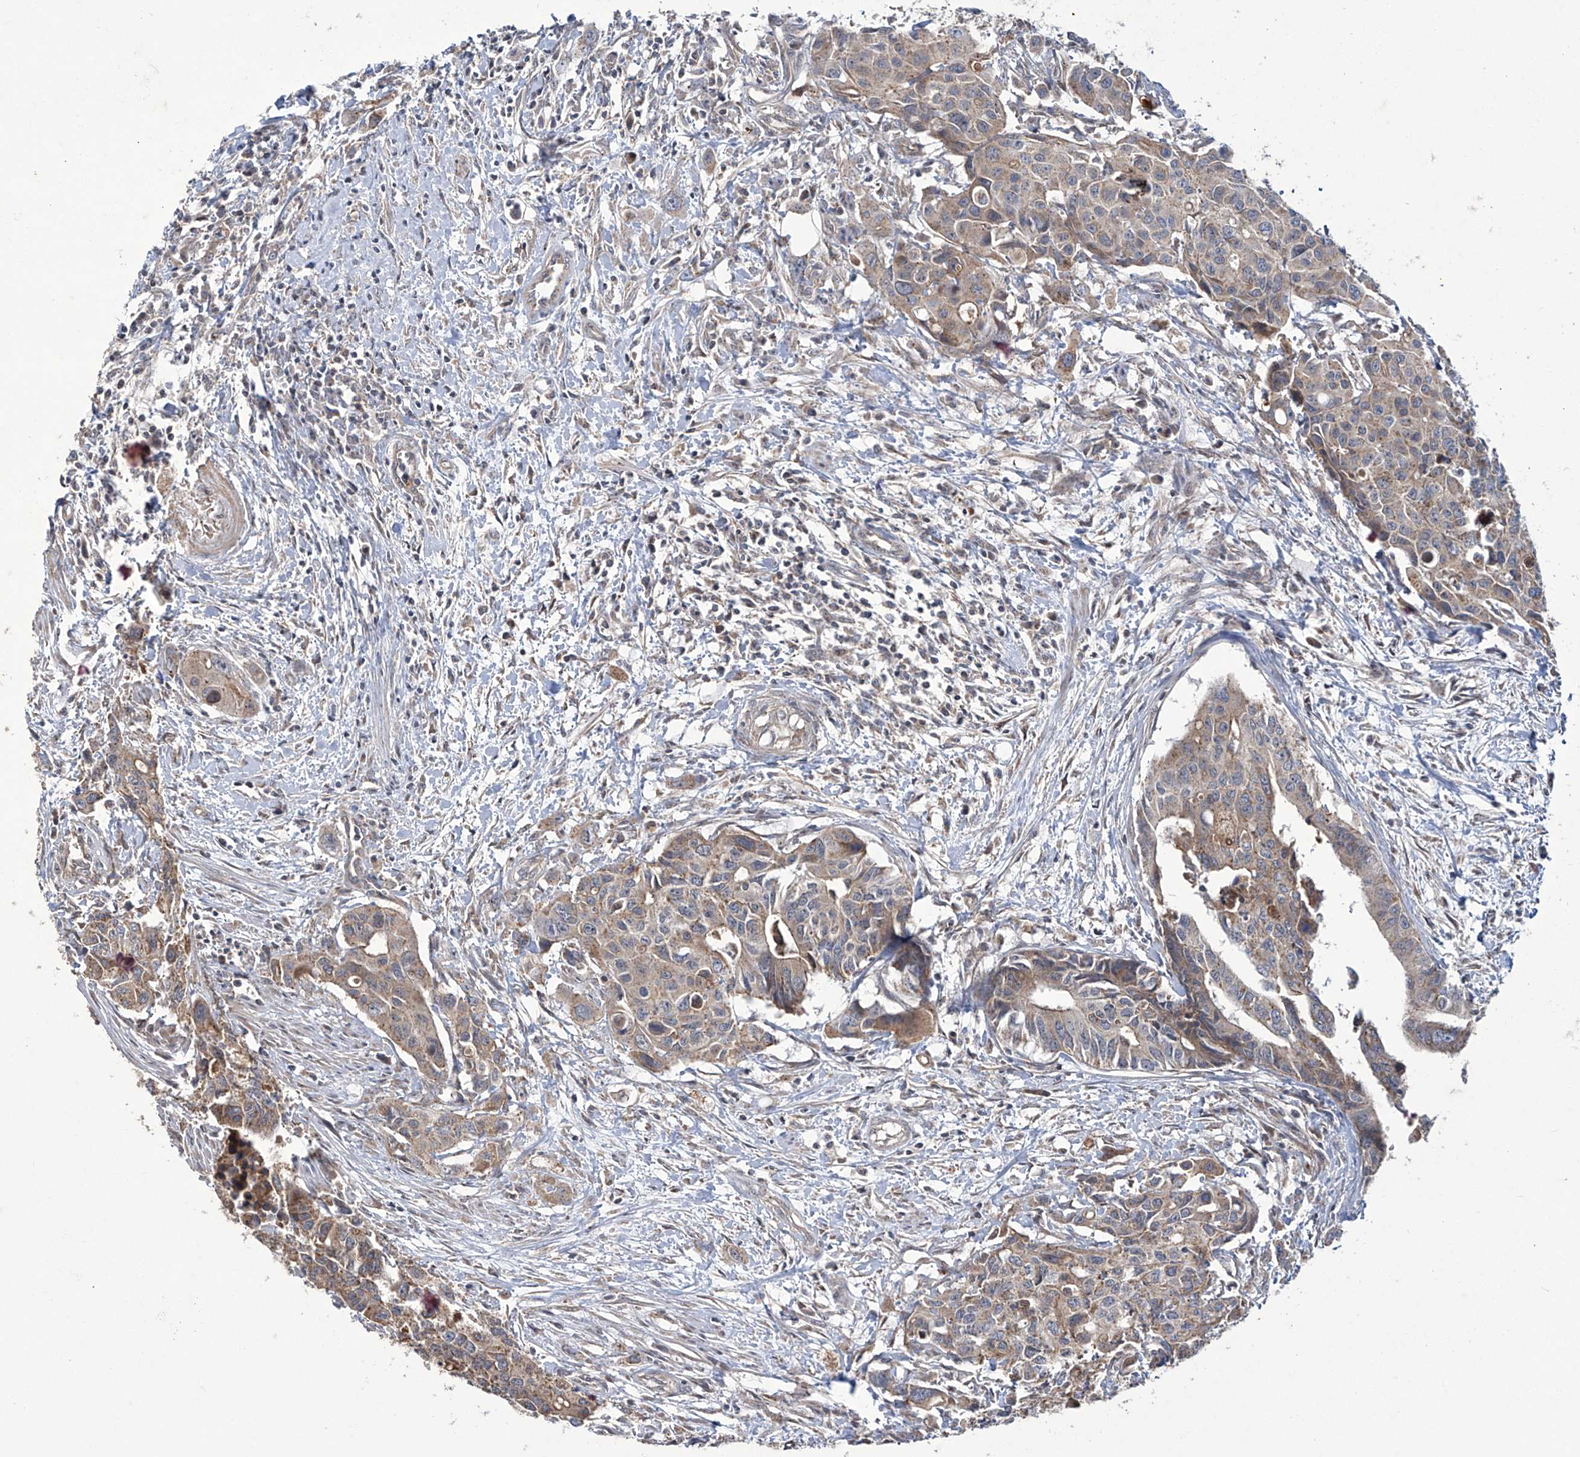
{"staining": {"intensity": "moderate", "quantity": "25%-75%", "location": "cytoplasmic/membranous"}, "tissue": "colorectal cancer", "cell_type": "Tumor cells", "image_type": "cancer", "snomed": [{"axis": "morphology", "description": "Adenocarcinoma, NOS"}, {"axis": "topography", "description": "Colon"}], "caption": "Immunohistochemistry image of neoplastic tissue: human colorectal cancer stained using immunohistochemistry shows medium levels of moderate protein expression localized specifically in the cytoplasmic/membranous of tumor cells, appearing as a cytoplasmic/membranous brown color.", "gene": "TRIM60", "patient": {"sex": "male", "age": 77}}